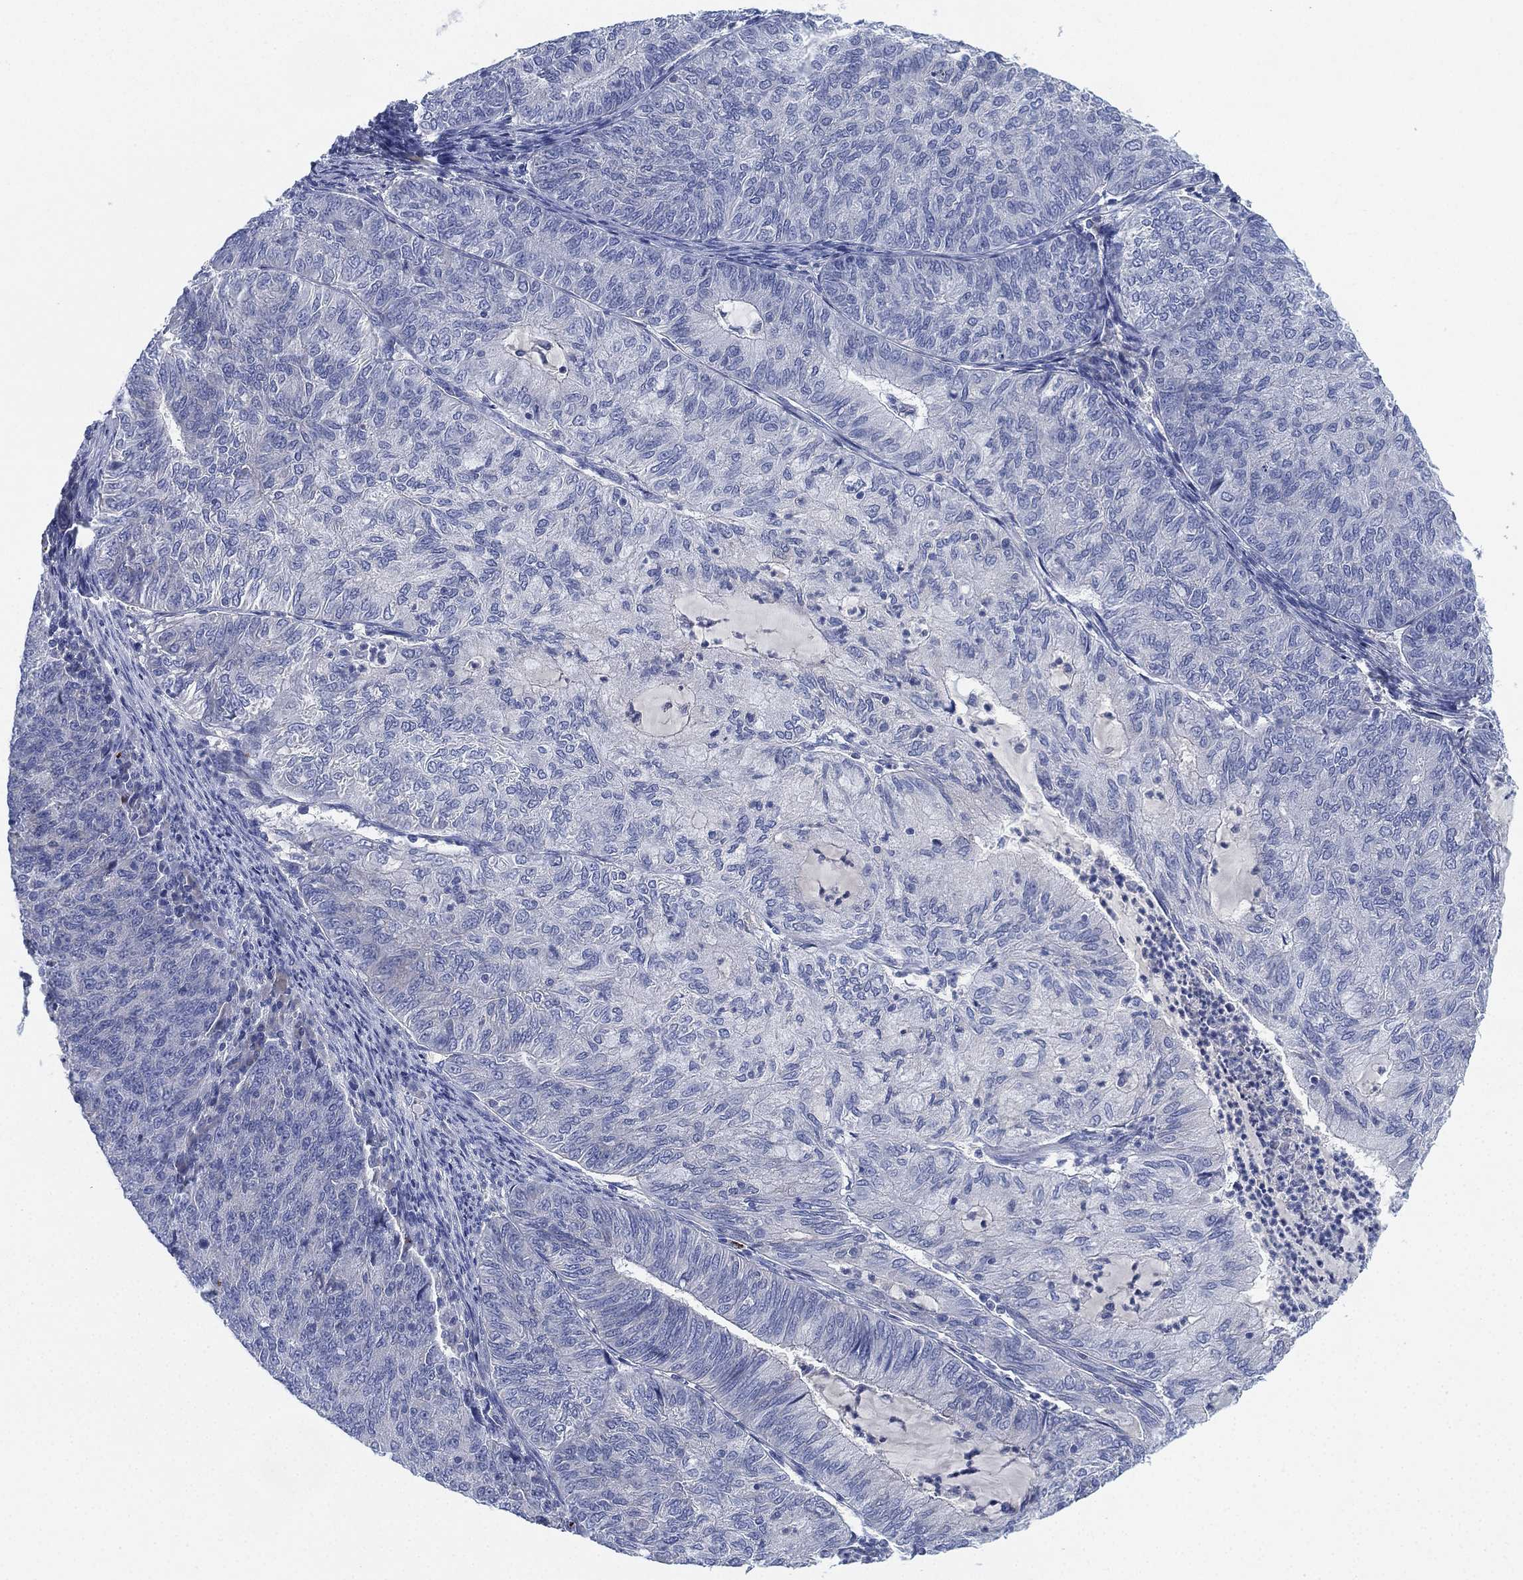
{"staining": {"intensity": "negative", "quantity": "none", "location": "none"}, "tissue": "endometrial cancer", "cell_type": "Tumor cells", "image_type": "cancer", "snomed": [{"axis": "morphology", "description": "Adenocarcinoma, NOS"}, {"axis": "topography", "description": "Endometrium"}], "caption": "The immunohistochemistry (IHC) image has no significant expression in tumor cells of adenocarcinoma (endometrial) tissue.", "gene": "ADAD2", "patient": {"sex": "female", "age": 82}}